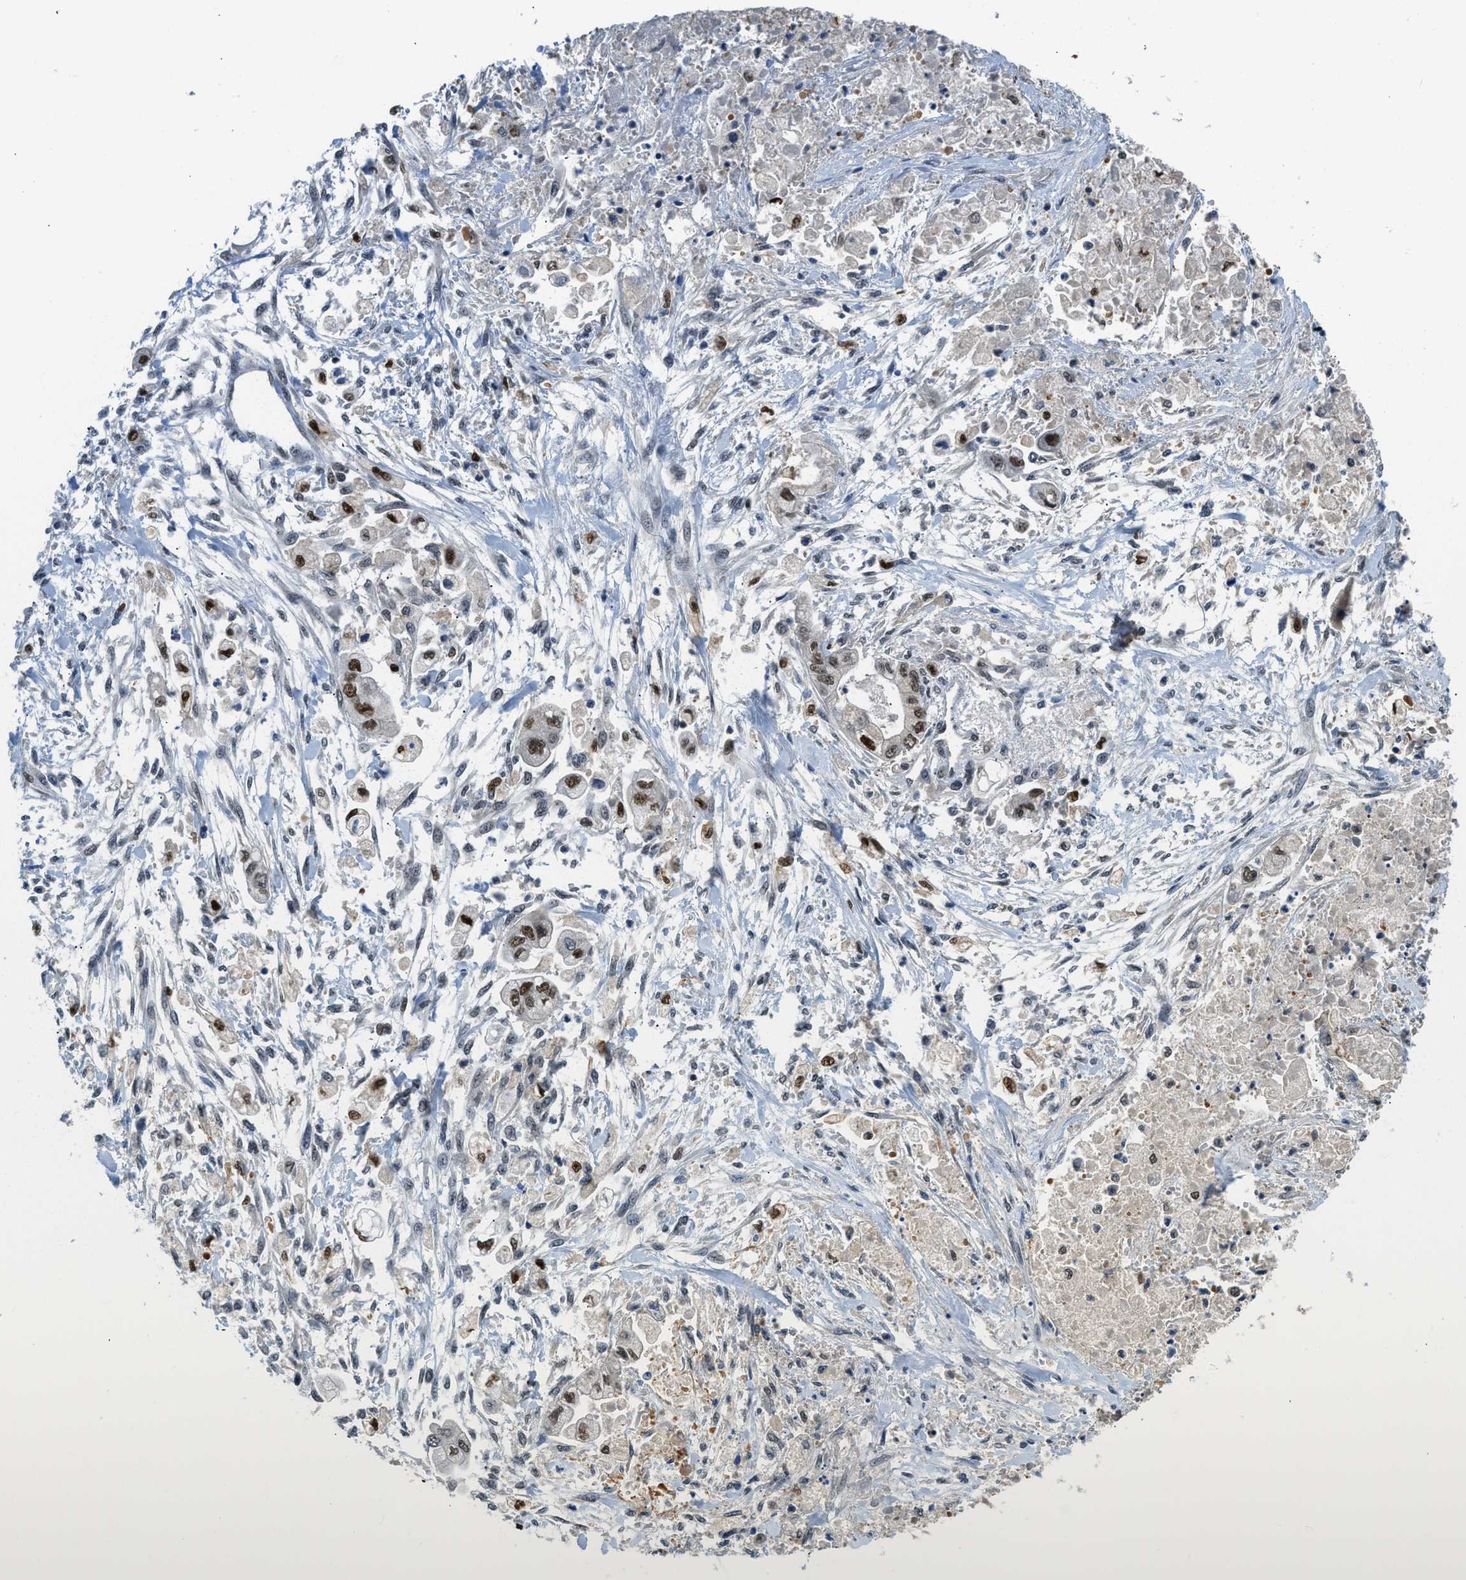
{"staining": {"intensity": "moderate", "quantity": "25%-75%", "location": "nuclear"}, "tissue": "stomach cancer", "cell_type": "Tumor cells", "image_type": "cancer", "snomed": [{"axis": "morphology", "description": "Normal tissue, NOS"}, {"axis": "morphology", "description": "Adenocarcinoma, NOS"}, {"axis": "topography", "description": "Stomach"}], "caption": "Immunohistochemistry (DAB) staining of human adenocarcinoma (stomach) exhibits moderate nuclear protein expression in about 25%-75% of tumor cells. (IHC, brightfield microscopy, high magnification).", "gene": "ALX1", "patient": {"sex": "male", "age": 62}}